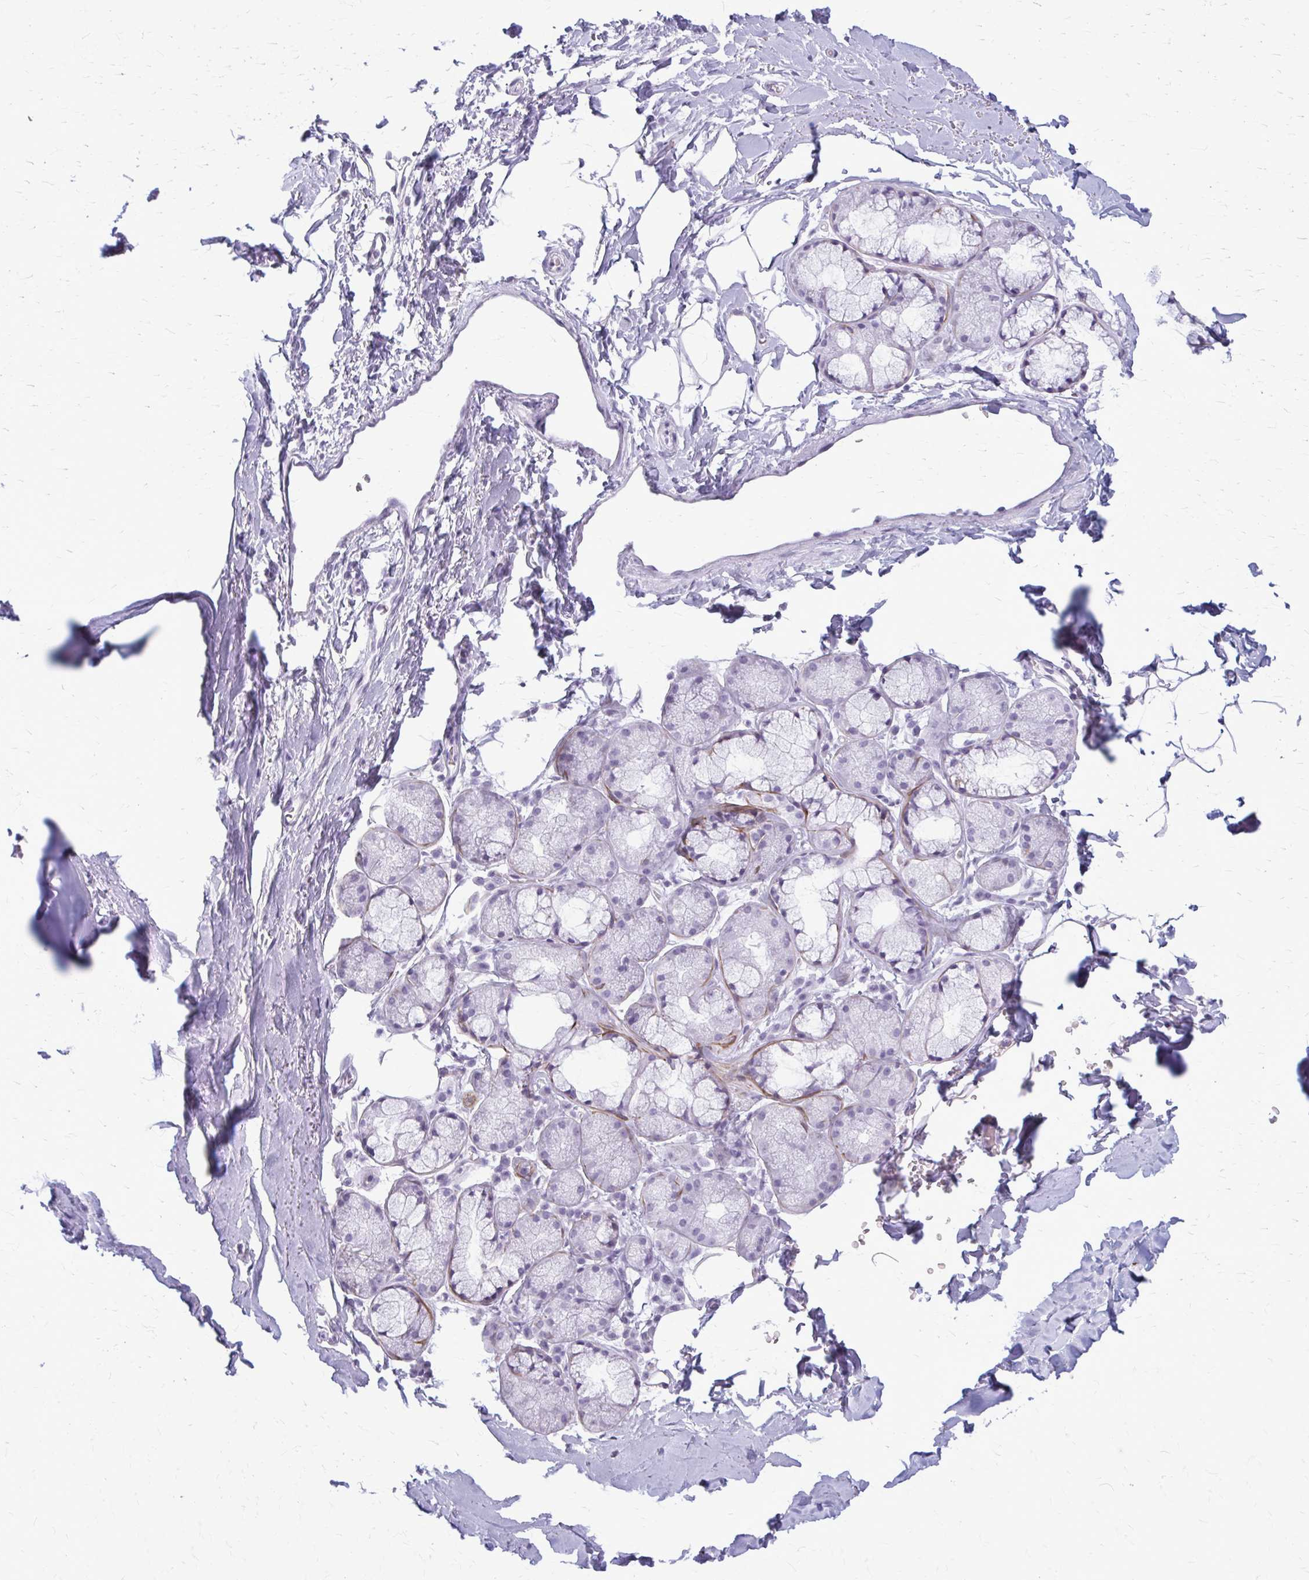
{"staining": {"intensity": "moderate", "quantity": "<25%", "location": "cytoplasmic/membranous"}, "tissue": "soft tissue", "cell_type": "Chondrocytes", "image_type": "normal", "snomed": [{"axis": "morphology", "description": "Normal tissue, NOS"}, {"axis": "topography", "description": "Lymph node"}, {"axis": "topography", "description": "Cartilage tissue"}, {"axis": "topography", "description": "Bronchus"}], "caption": "Chondrocytes show low levels of moderate cytoplasmic/membranous positivity in about <25% of cells in benign human soft tissue. (DAB (3,3'-diaminobenzidine) = brown stain, brightfield microscopy at high magnification).", "gene": "KRT5", "patient": {"sex": "female", "age": 70}}